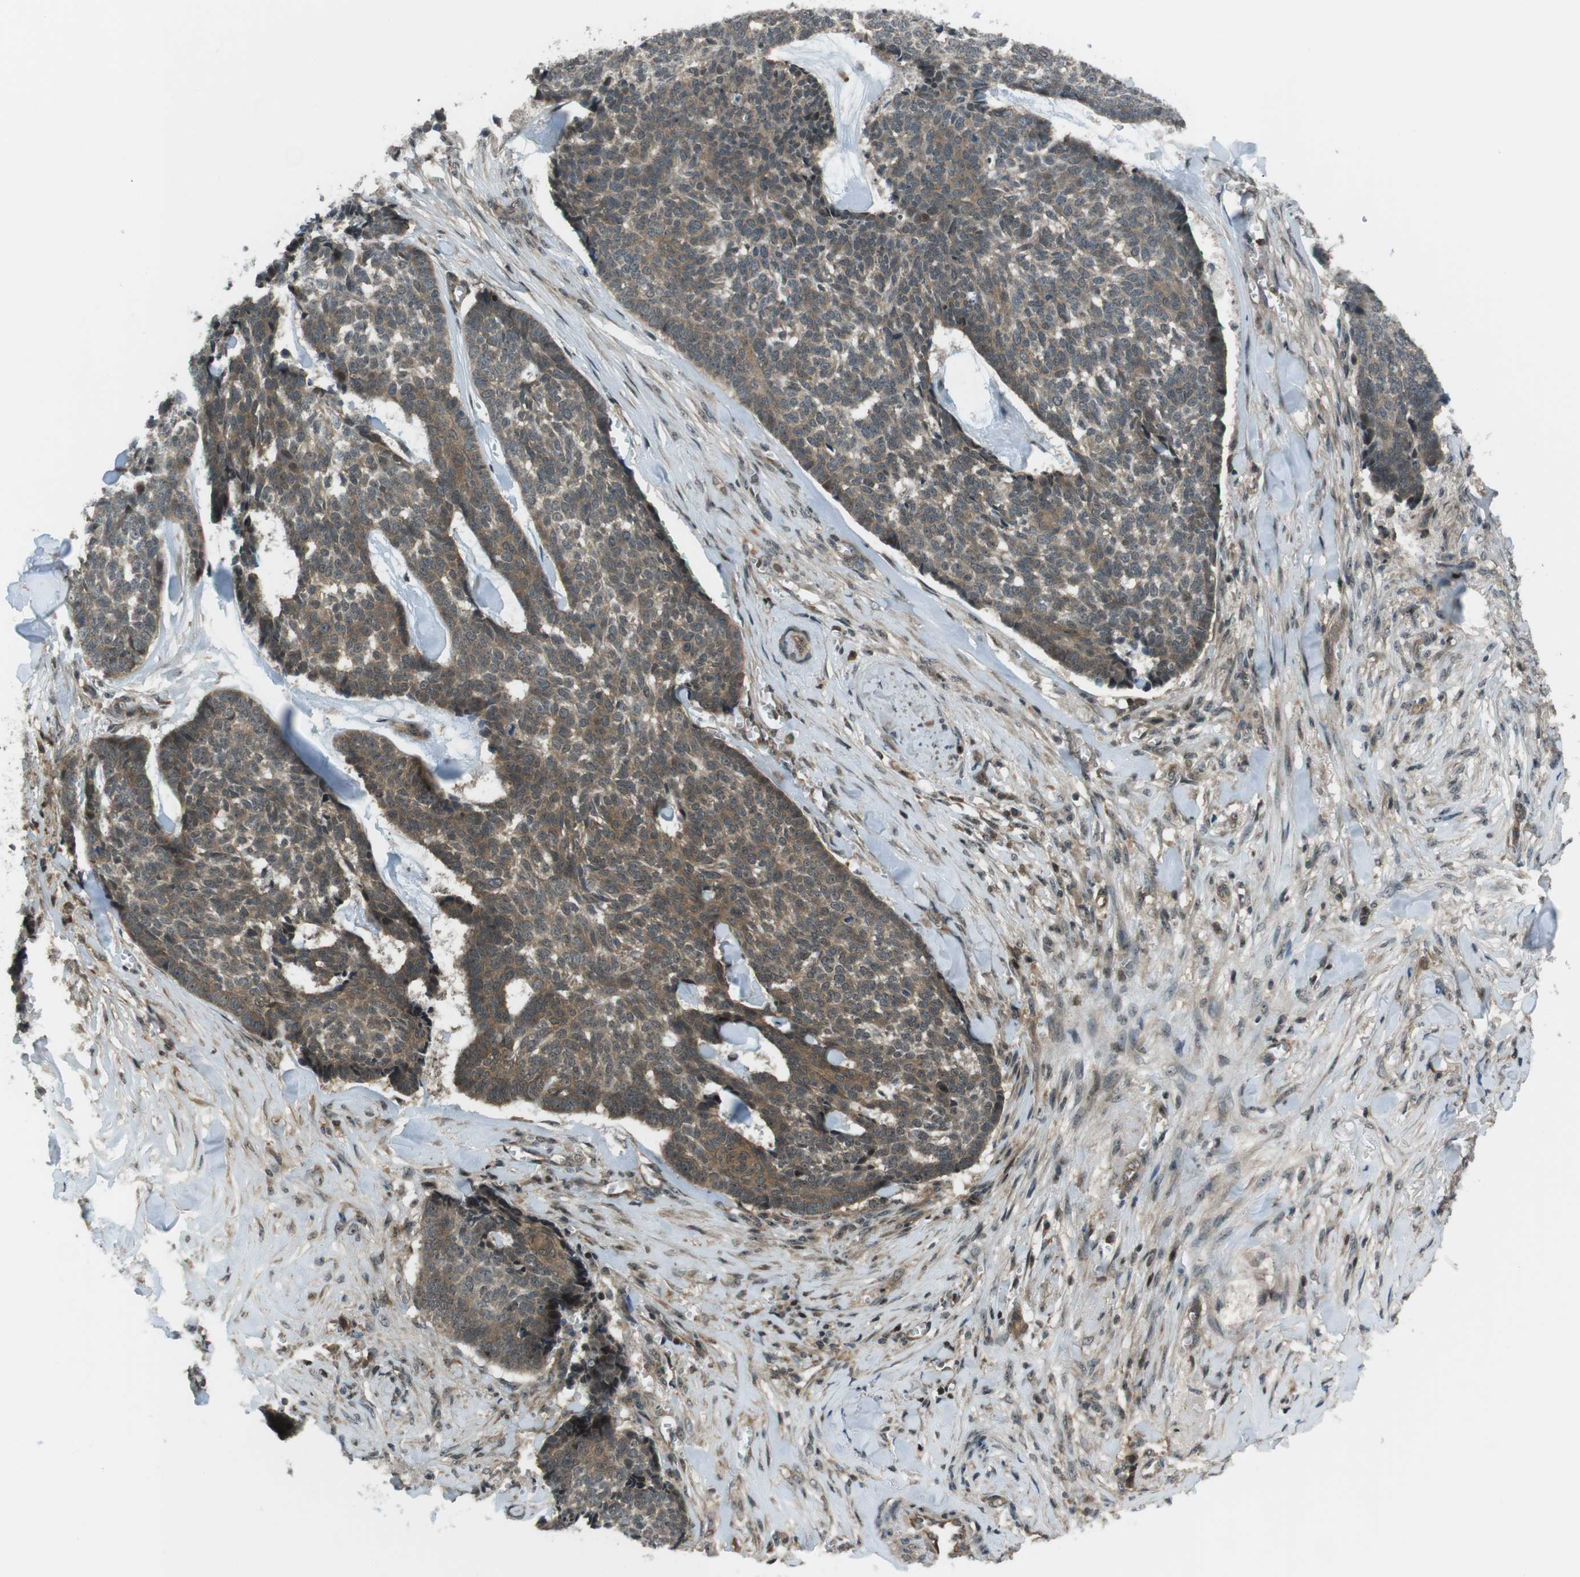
{"staining": {"intensity": "moderate", "quantity": "25%-75%", "location": "cytoplasmic/membranous,nuclear"}, "tissue": "skin cancer", "cell_type": "Tumor cells", "image_type": "cancer", "snomed": [{"axis": "morphology", "description": "Basal cell carcinoma"}, {"axis": "topography", "description": "Skin"}], "caption": "IHC of human skin basal cell carcinoma reveals medium levels of moderate cytoplasmic/membranous and nuclear expression in approximately 25%-75% of tumor cells.", "gene": "TIAM2", "patient": {"sex": "male", "age": 84}}